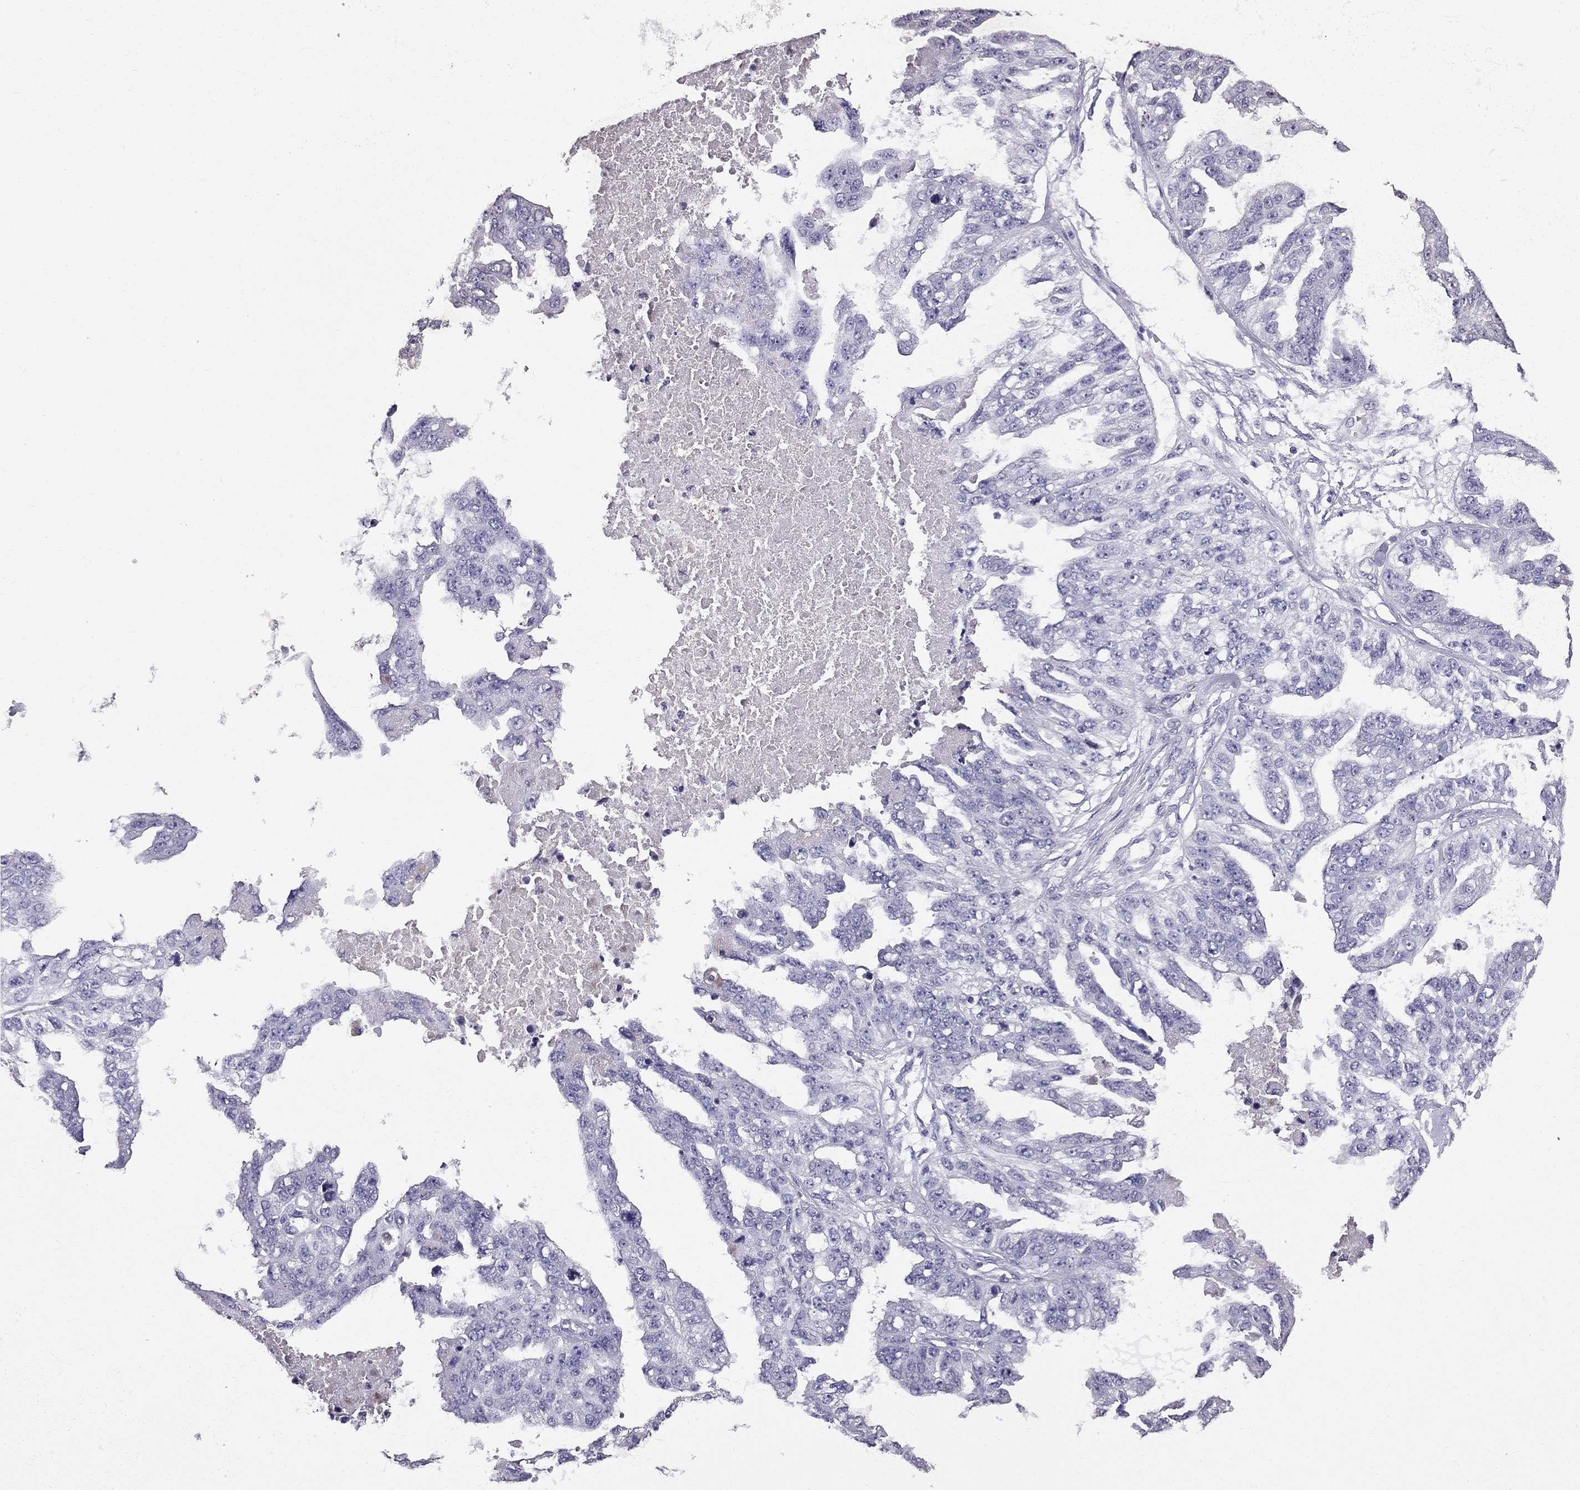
{"staining": {"intensity": "negative", "quantity": "none", "location": "none"}, "tissue": "ovarian cancer", "cell_type": "Tumor cells", "image_type": "cancer", "snomed": [{"axis": "morphology", "description": "Cystadenocarcinoma, serous, NOS"}, {"axis": "topography", "description": "Ovary"}], "caption": "Protein analysis of ovarian serous cystadenocarcinoma exhibits no significant expression in tumor cells. (DAB immunohistochemistry visualized using brightfield microscopy, high magnification).", "gene": "SCG5", "patient": {"sex": "female", "age": 58}}